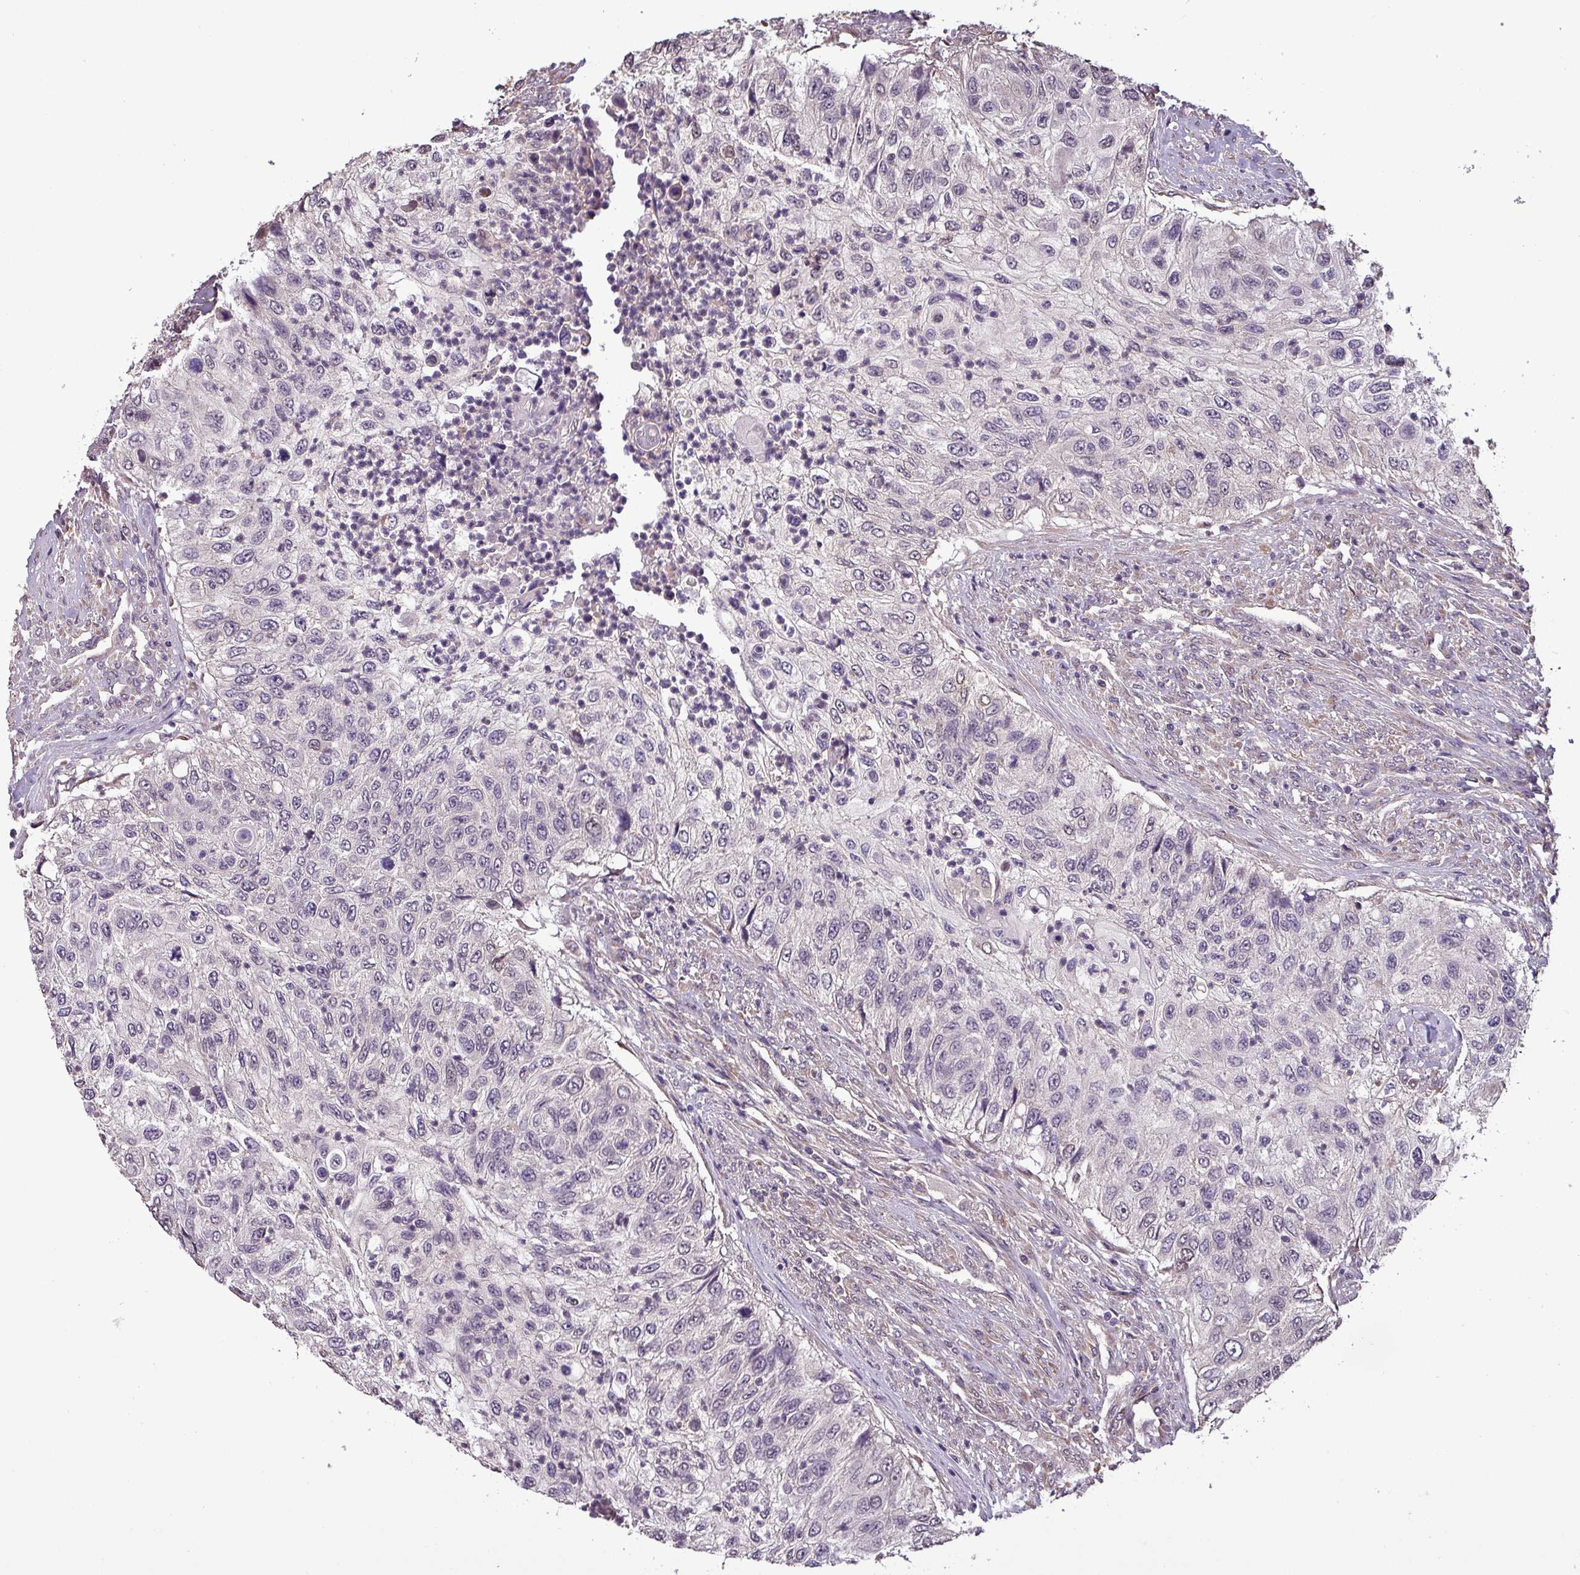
{"staining": {"intensity": "negative", "quantity": "none", "location": "none"}, "tissue": "urothelial cancer", "cell_type": "Tumor cells", "image_type": "cancer", "snomed": [{"axis": "morphology", "description": "Urothelial carcinoma, High grade"}, {"axis": "topography", "description": "Urinary bladder"}], "caption": "Protein analysis of high-grade urothelial carcinoma exhibits no significant staining in tumor cells.", "gene": "NOB1", "patient": {"sex": "female", "age": 60}}